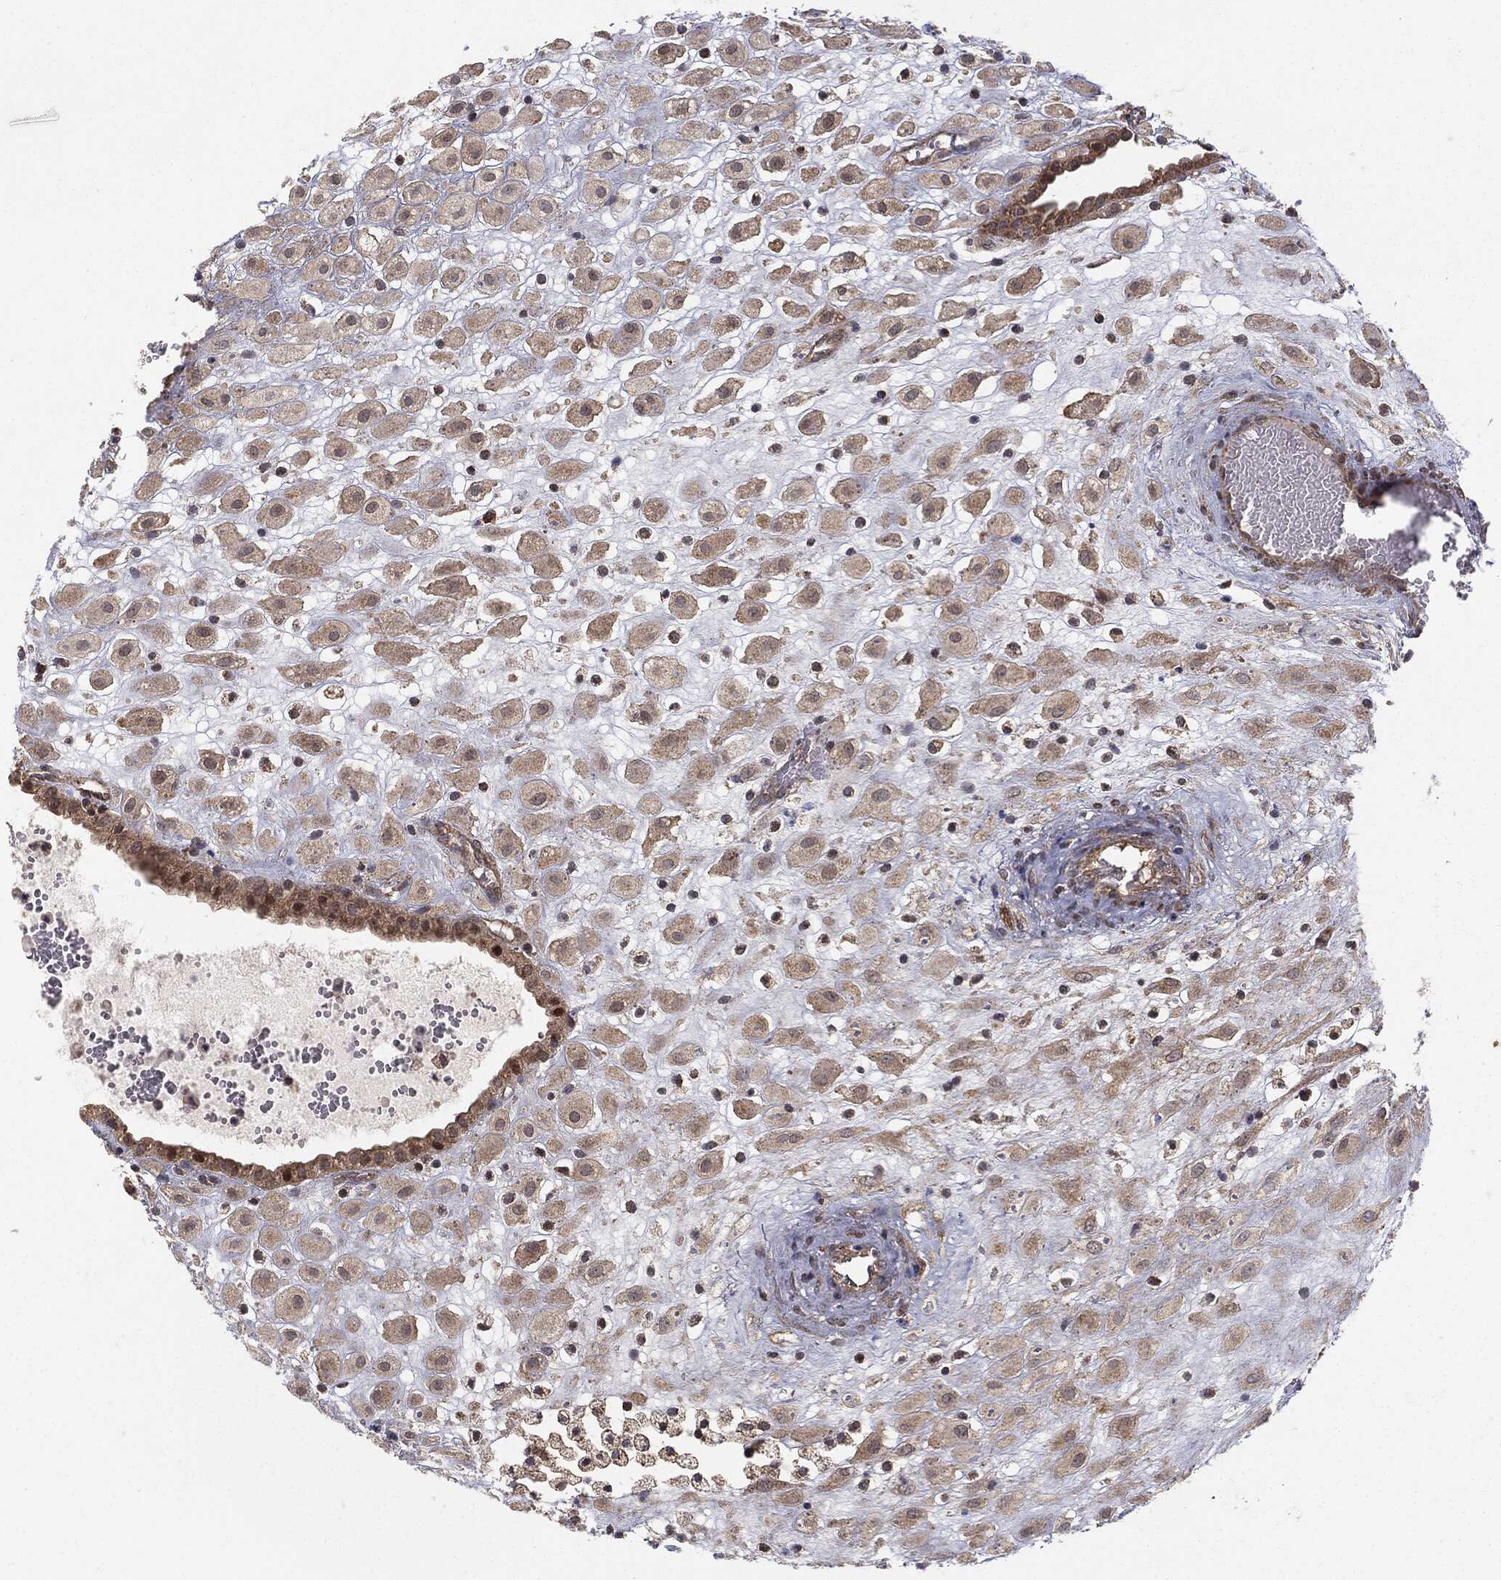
{"staining": {"intensity": "weak", "quantity": ">75%", "location": "cytoplasmic/membranous"}, "tissue": "placenta", "cell_type": "Decidual cells", "image_type": "normal", "snomed": [{"axis": "morphology", "description": "Normal tissue, NOS"}, {"axis": "topography", "description": "Placenta"}], "caption": "Immunohistochemical staining of normal placenta demonstrates >75% levels of weak cytoplasmic/membranous protein staining in approximately >75% of decidual cells. The staining was performed using DAB to visualize the protein expression in brown, while the nuclei were stained in blue with hematoxylin (Magnification: 20x).", "gene": "MTOR", "patient": {"sex": "female", "age": 24}}